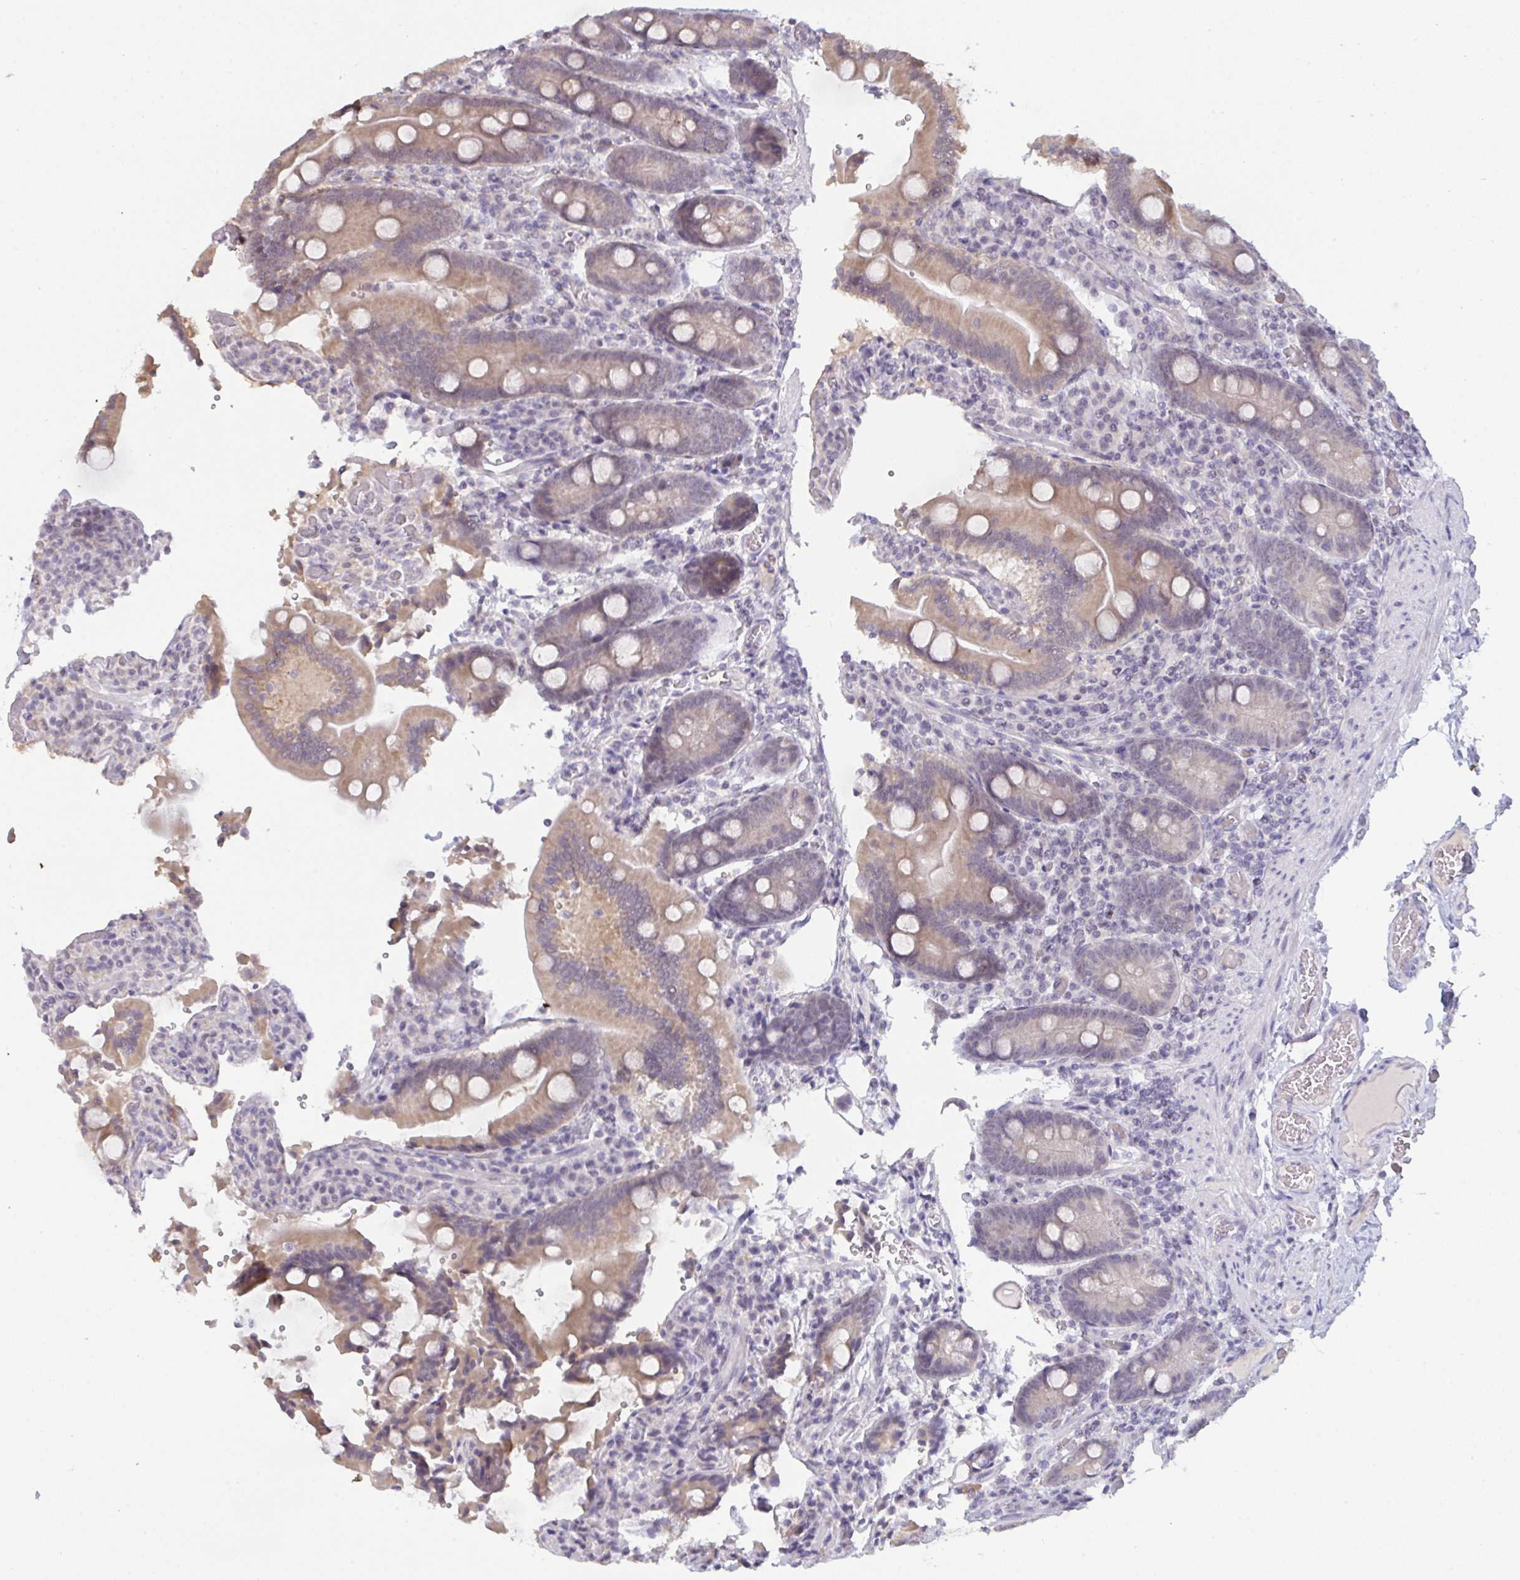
{"staining": {"intensity": "weak", "quantity": ">75%", "location": "cytoplasmic/membranous"}, "tissue": "duodenum", "cell_type": "Glandular cells", "image_type": "normal", "snomed": [{"axis": "morphology", "description": "Normal tissue, NOS"}, {"axis": "topography", "description": "Duodenum"}], "caption": "Brown immunohistochemical staining in benign duodenum reveals weak cytoplasmic/membranous expression in about >75% of glandular cells.", "gene": "ZNF784", "patient": {"sex": "female", "age": 62}}